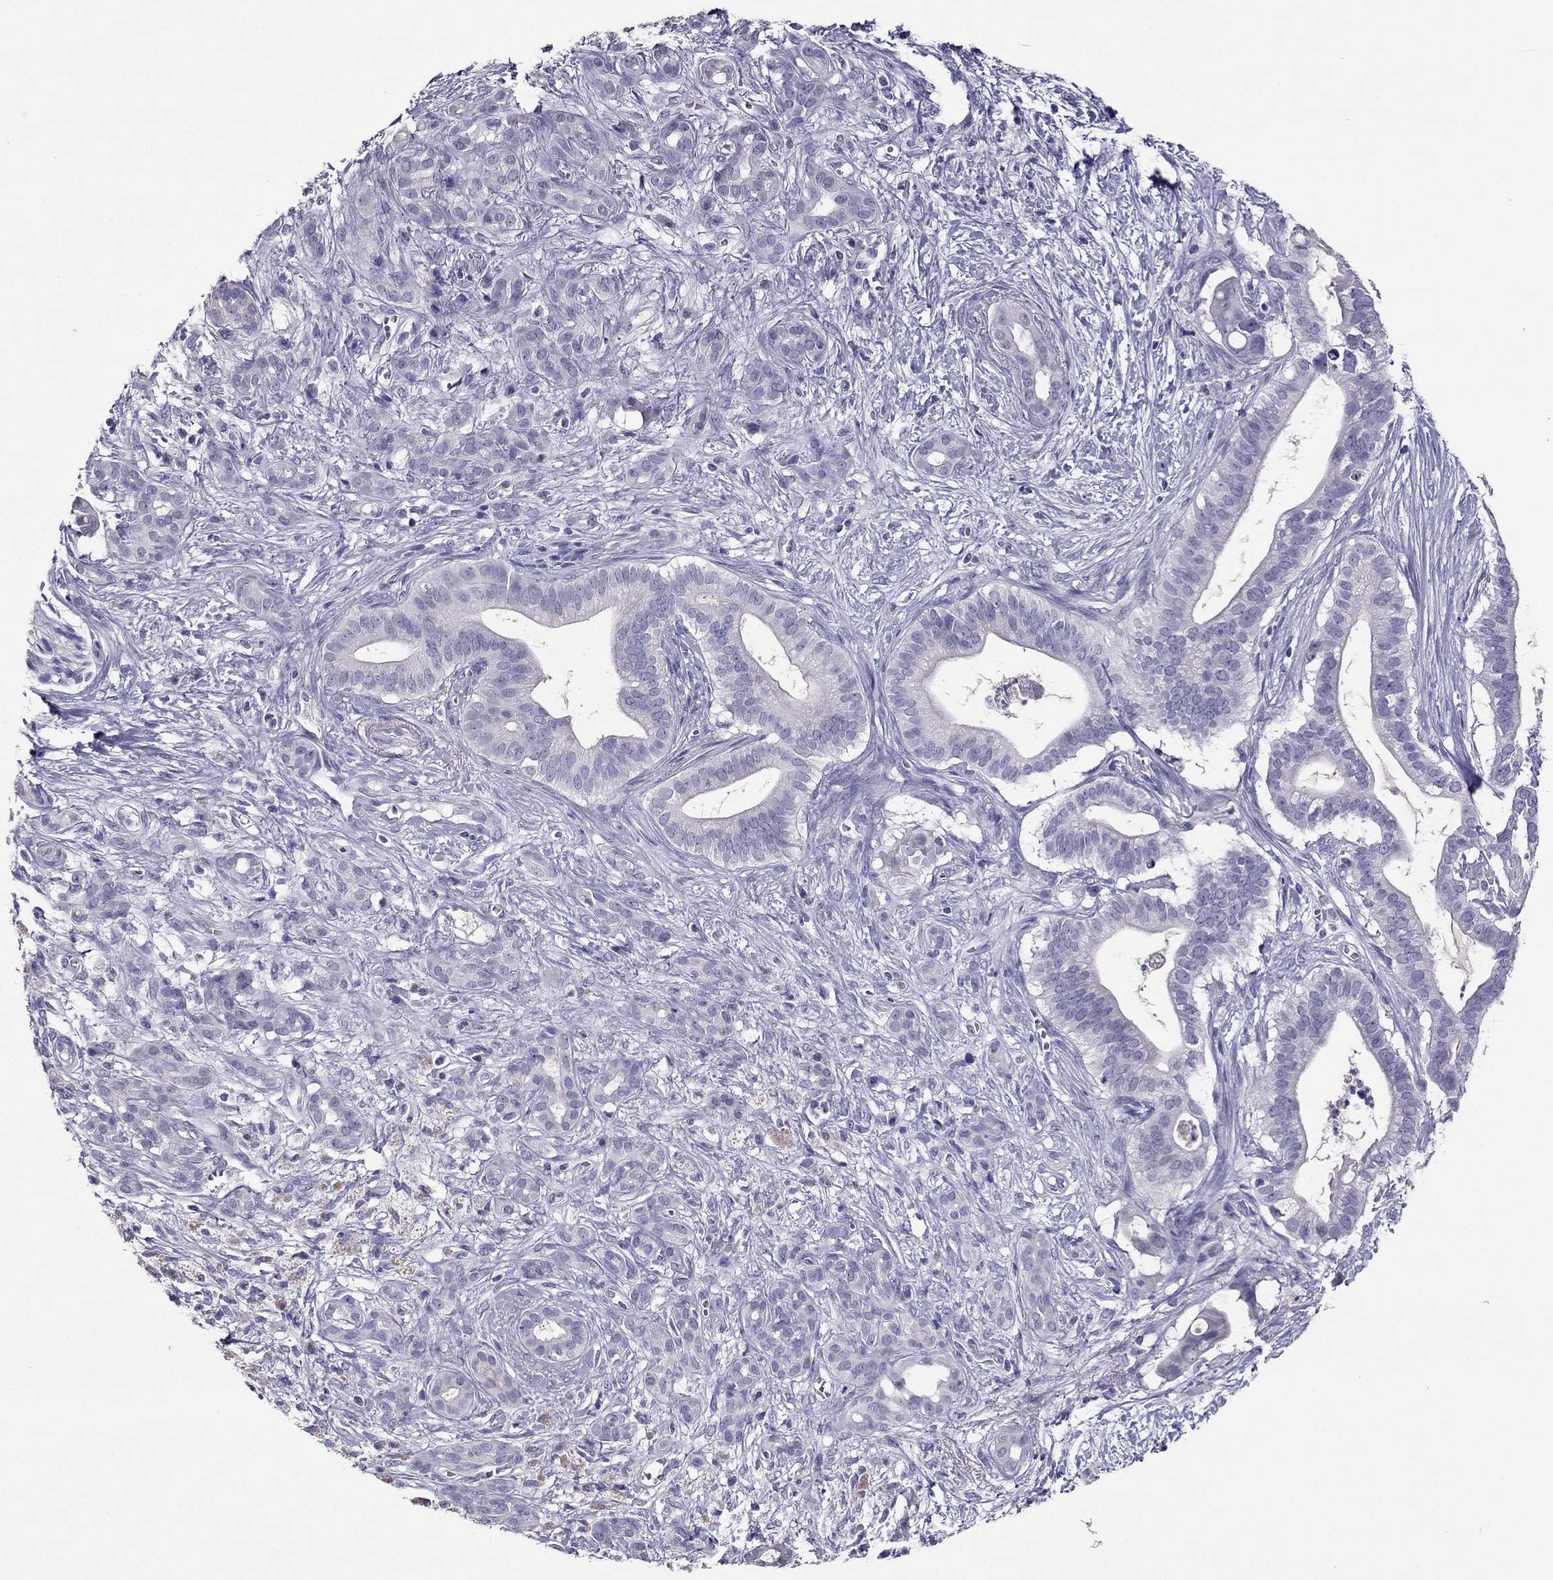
{"staining": {"intensity": "negative", "quantity": "none", "location": "none"}, "tissue": "pancreatic cancer", "cell_type": "Tumor cells", "image_type": "cancer", "snomed": [{"axis": "morphology", "description": "Adenocarcinoma, NOS"}, {"axis": "topography", "description": "Pancreas"}], "caption": "Immunohistochemical staining of adenocarcinoma (pancreatic) reveals no significant staining in tumor cells.", "gene": "RHO", "patient": {"sex": "male", "age": 61}}